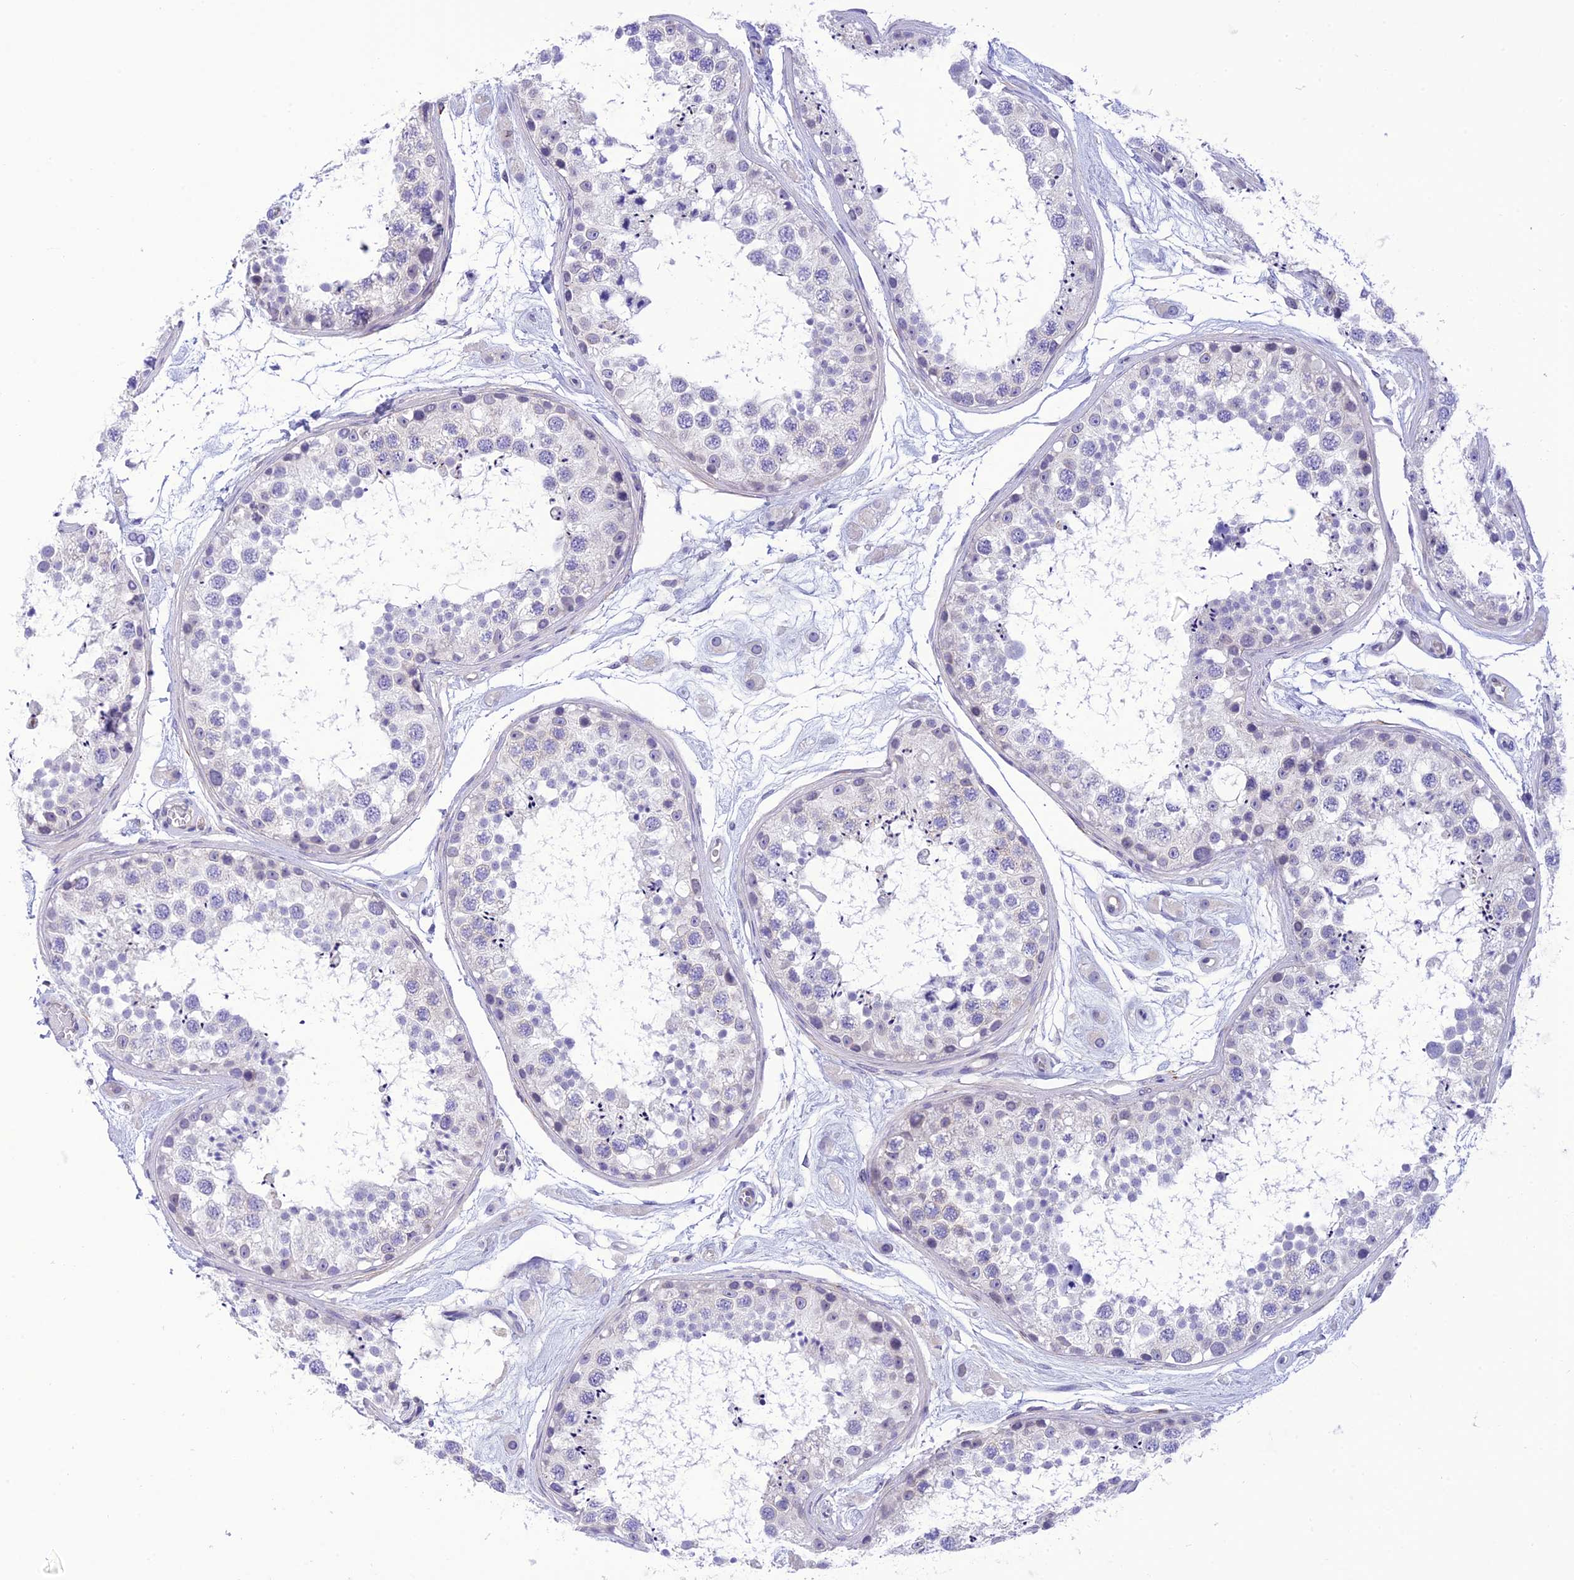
{"staining": {"intensity": "negative", "quantity": "none", "location": "none"}, "tissue": "testis", "cell_type": "Cells in seminiferous ducts", "image_type": "normal", "snomed": [{"axis": "morphology", "description": "Normal tissue, NOS"}, {"axis": "topography", "description": "Testis"}], "caption": "Cells in seminiferous ducts show no significant protein staining in unremarkable testis. (DAB IHC visualized using brightfield microscopy, high magnification).", "gene": "C17orf67", "patient": {"sex": "male", "age": 25}}